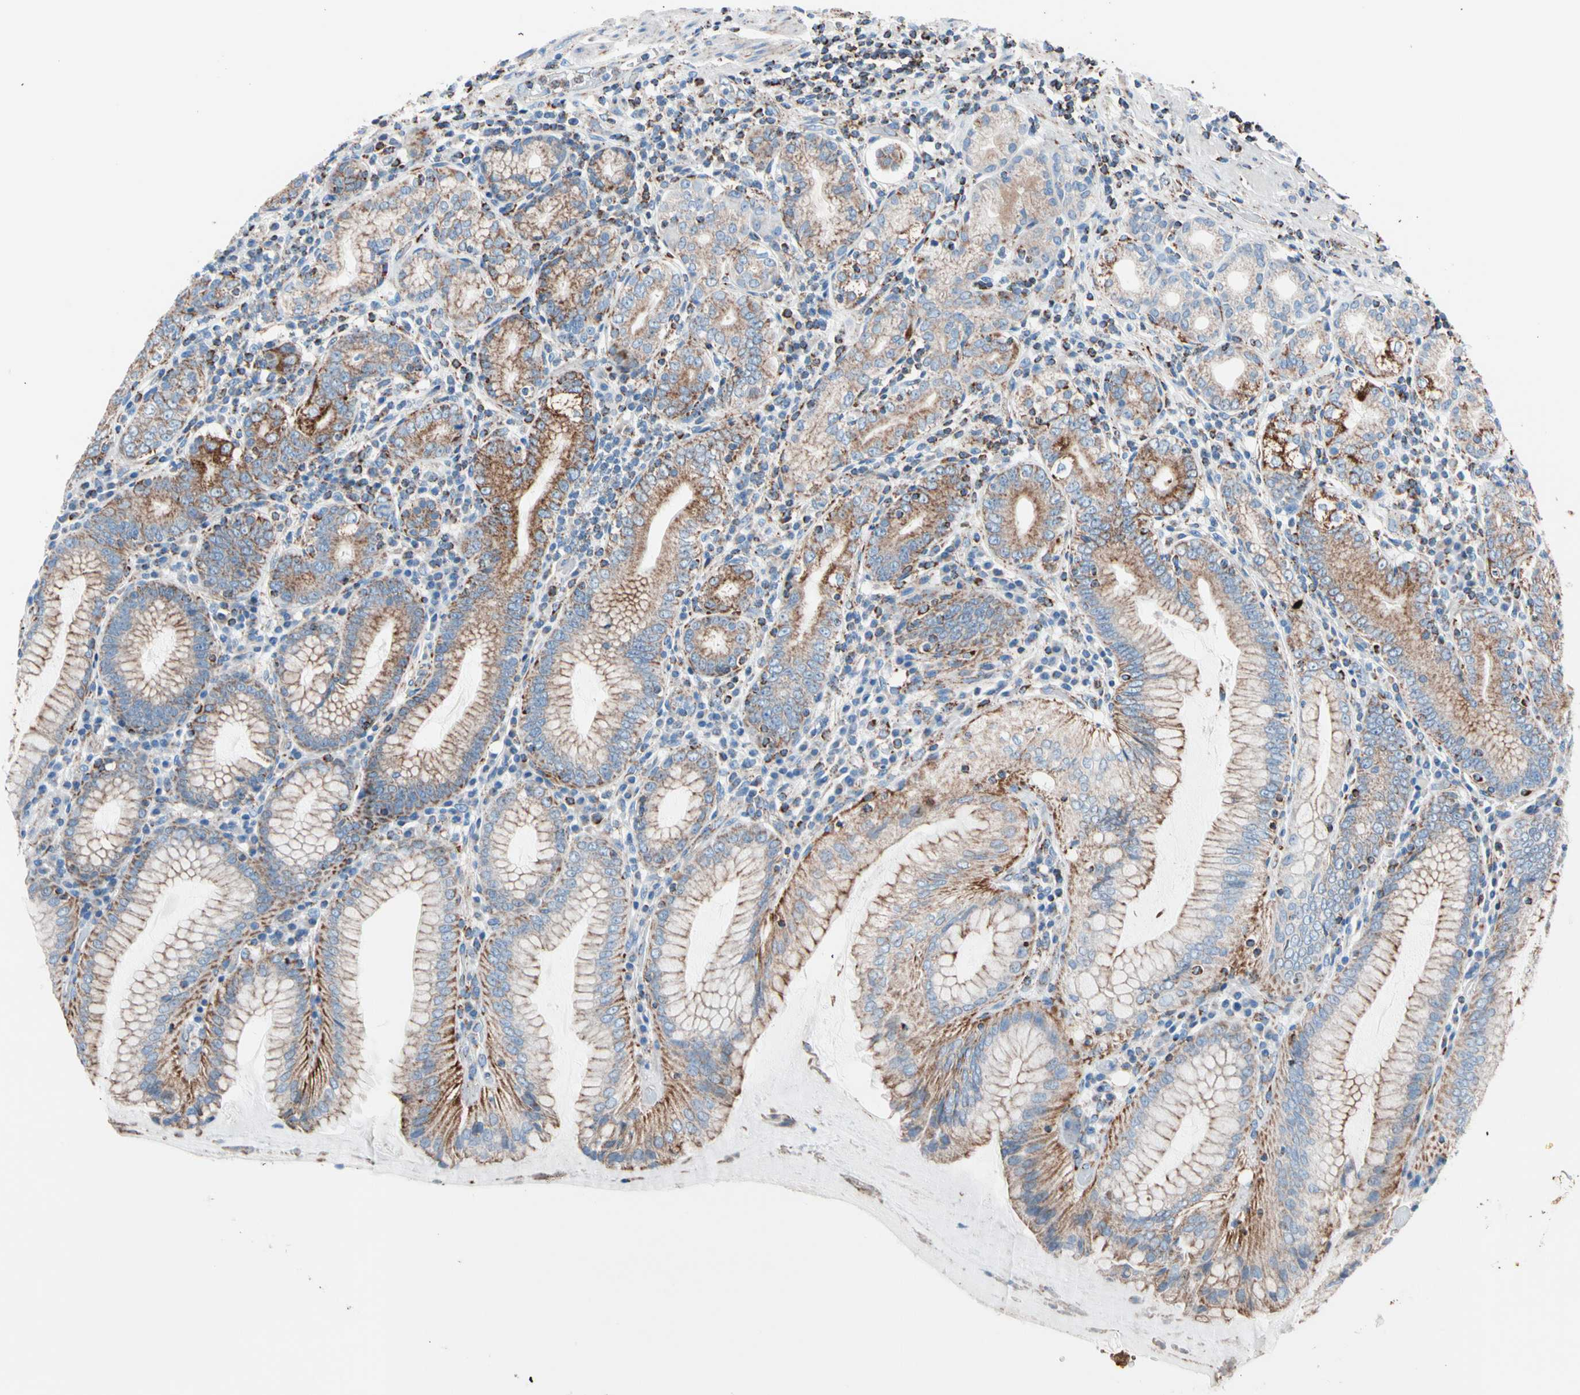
{"staining": {"intensity": "strong", "quantity": "25%-75%", "location": "cytoplasmic/membranous"}, "tissue": "stomach", "cell_type": "Glandular cells", "image_type": "normal", "snomed": [{"axis": "morphology", "description": "Normal tissue, NOS"}, {"axis": "topography", "description": "Stomach, lower"}], "caption": "IHC histopathology image of unremarkable stomach stained for a protein (brown), which shows high levels of strong cytoplasmic/membranous positivity in approximately 25%-75% of glandular cells.", "gene": "HK1", "patient": {"sex": "female", "age": 76}}